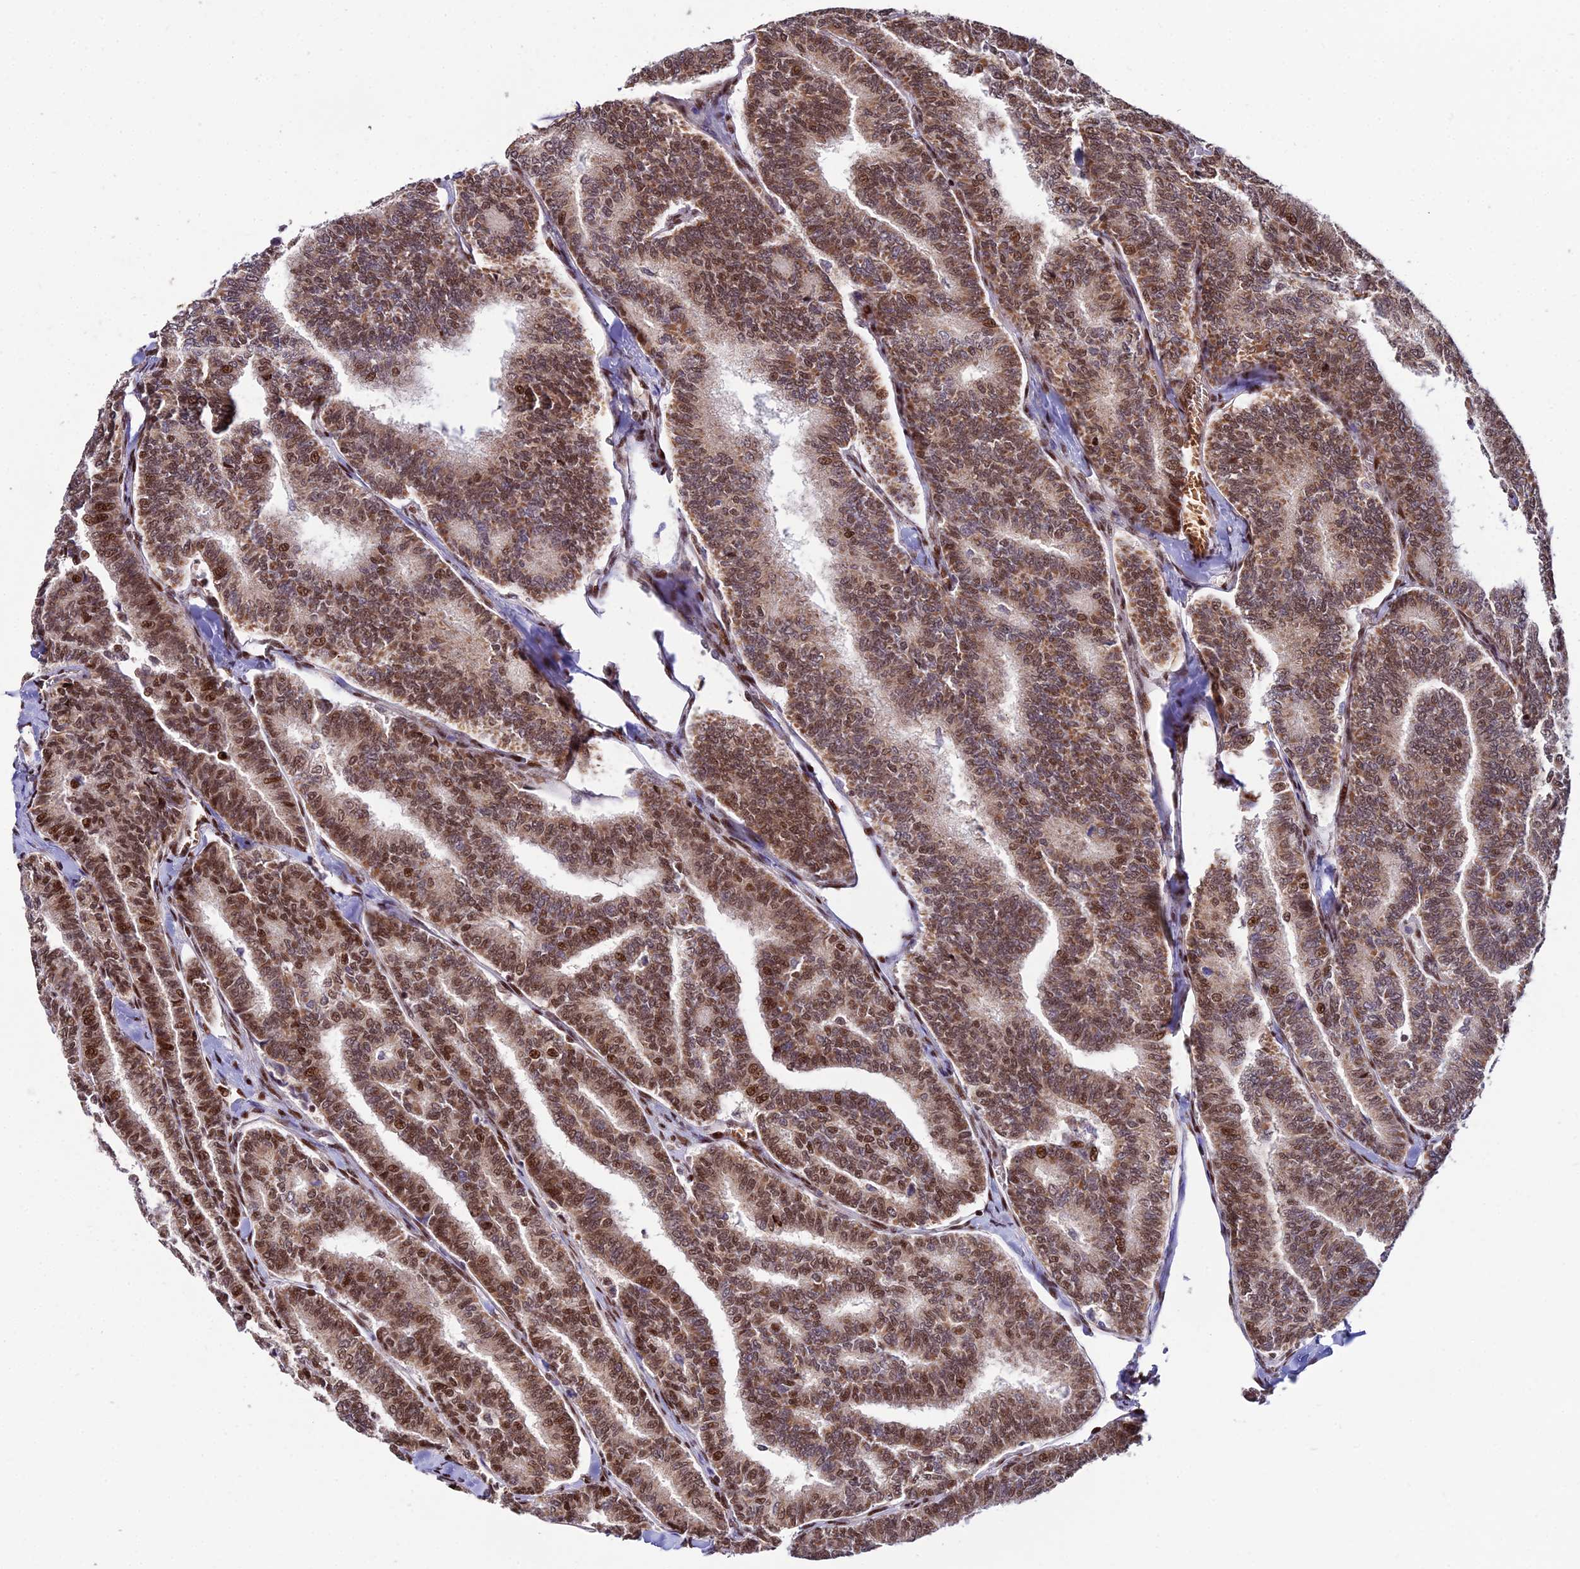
{"staining": {"intensity": "strong", "quantity": ">75%", "location": "cytoplasmic/membranous,nuclear"}, "tissue": "thyroid cancer", "cell_type": "Tumor cells", "image_type": "cancer", "snomed": [{"axis": "morphology", "description": "Papillary adenocarcinoma, NOS"}, {"axis": "topography", "description": "Thyroid gland"}], "caption": "Immunohistochemistry photomicrograph of human thyroid cancer stained for a protein (brown), which reveals high levels of strong cytoplasmic/membranous and nuclear expression in approximately >75% of tumor cells.", "gene": "CIB3", "patient": {"sex": "female", "age": 35}}